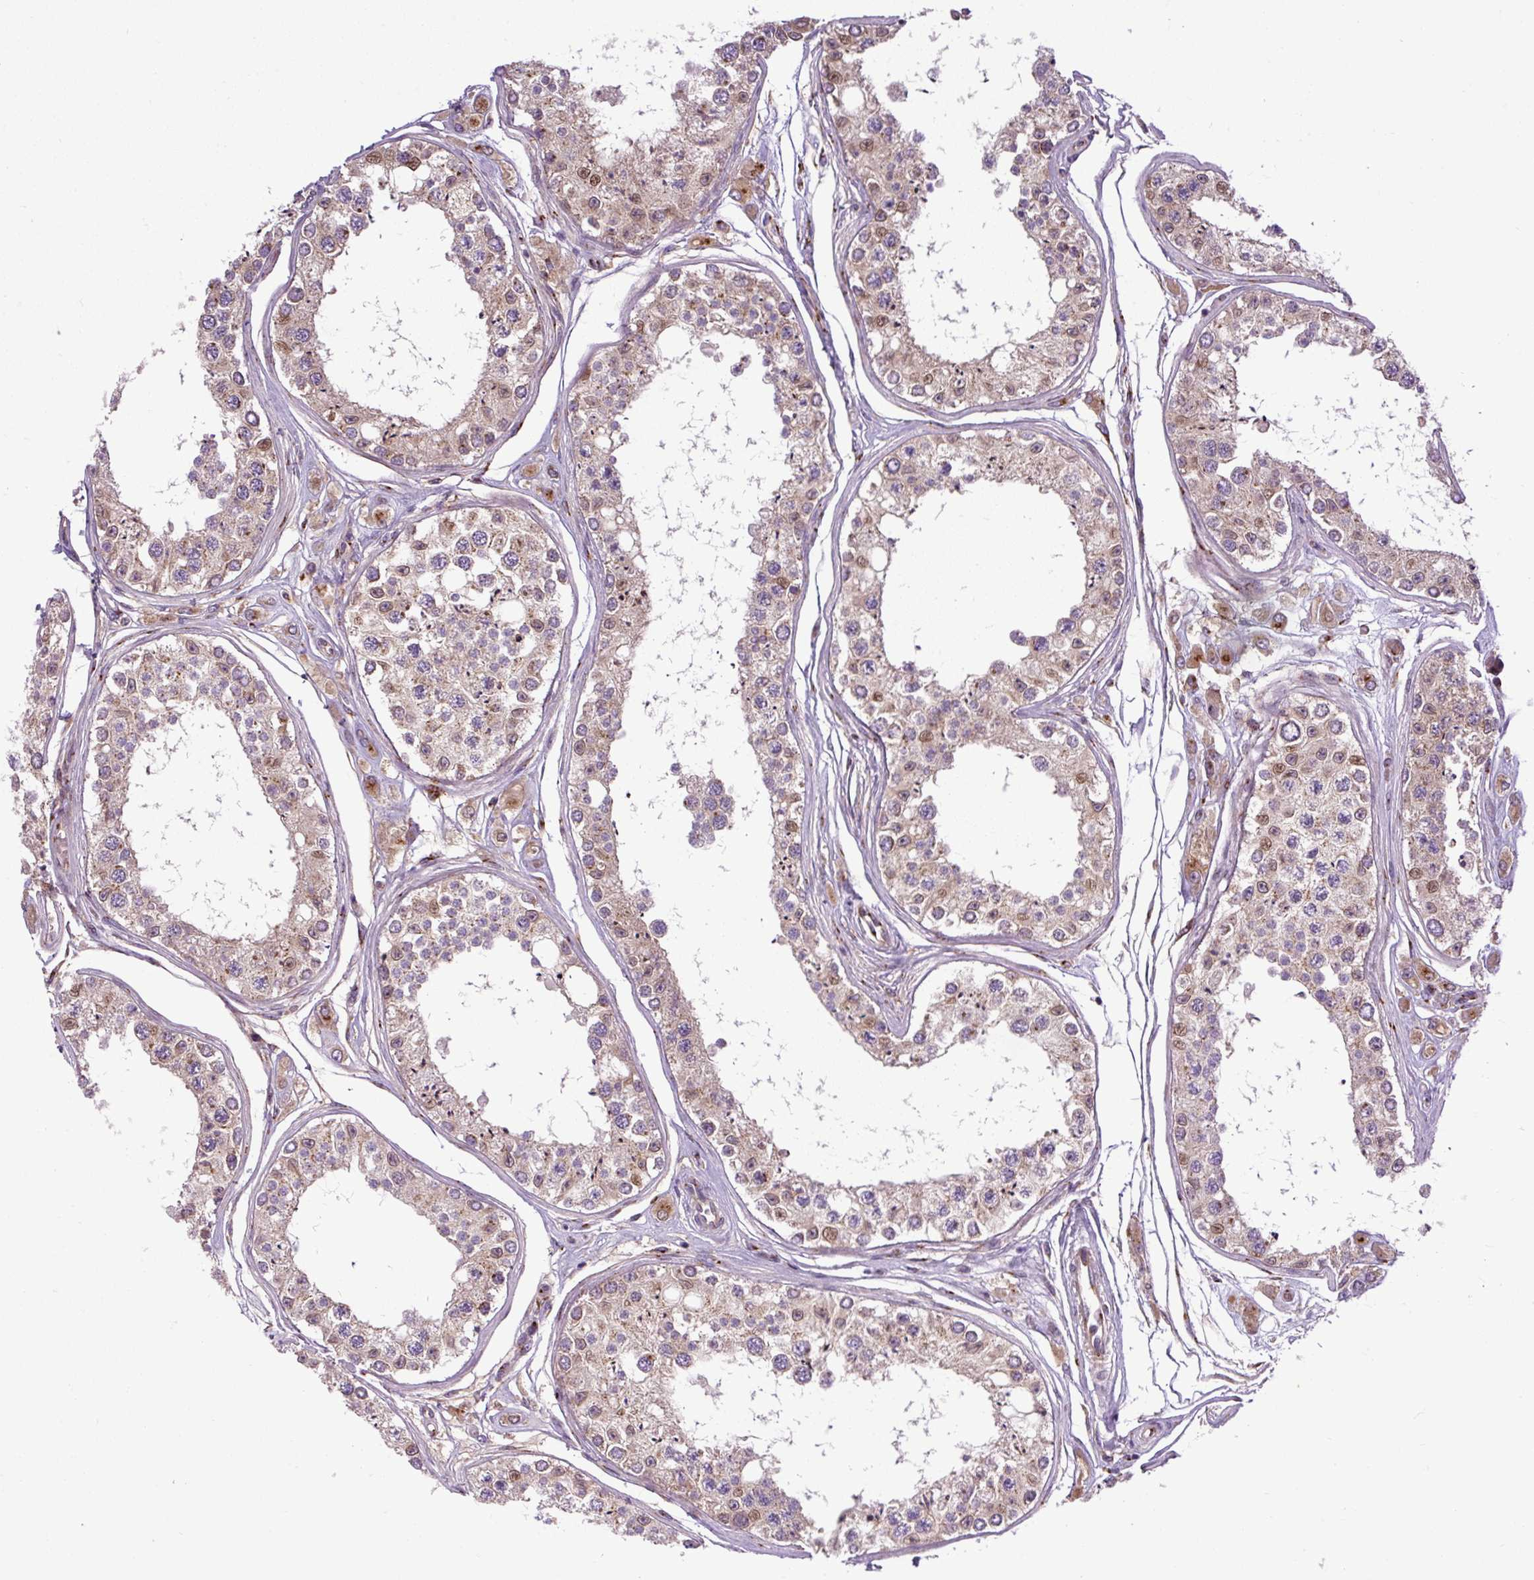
{"staining": {"intensity": "moderate", "quantity": "25%-75%", "location": "cytoplasmic/membranous"}, "tissue": "testis", "cell_type": "Cells in seminiferous ducts", "image_type": "normal", "snomed": [{"axis": "morphology", "description": "Normal tissue, NOS"}, {"axis": "topography", "description": "Testis"}], "caption": "DAB immunohistochemical staining of normal testis reveals moderate cytoplasmic/membranous protein expression in approximately 25%-75% of cells in seminiferous ducts.", "gene": "MSMP", "patient": {"sex": "male", "age": 25}}